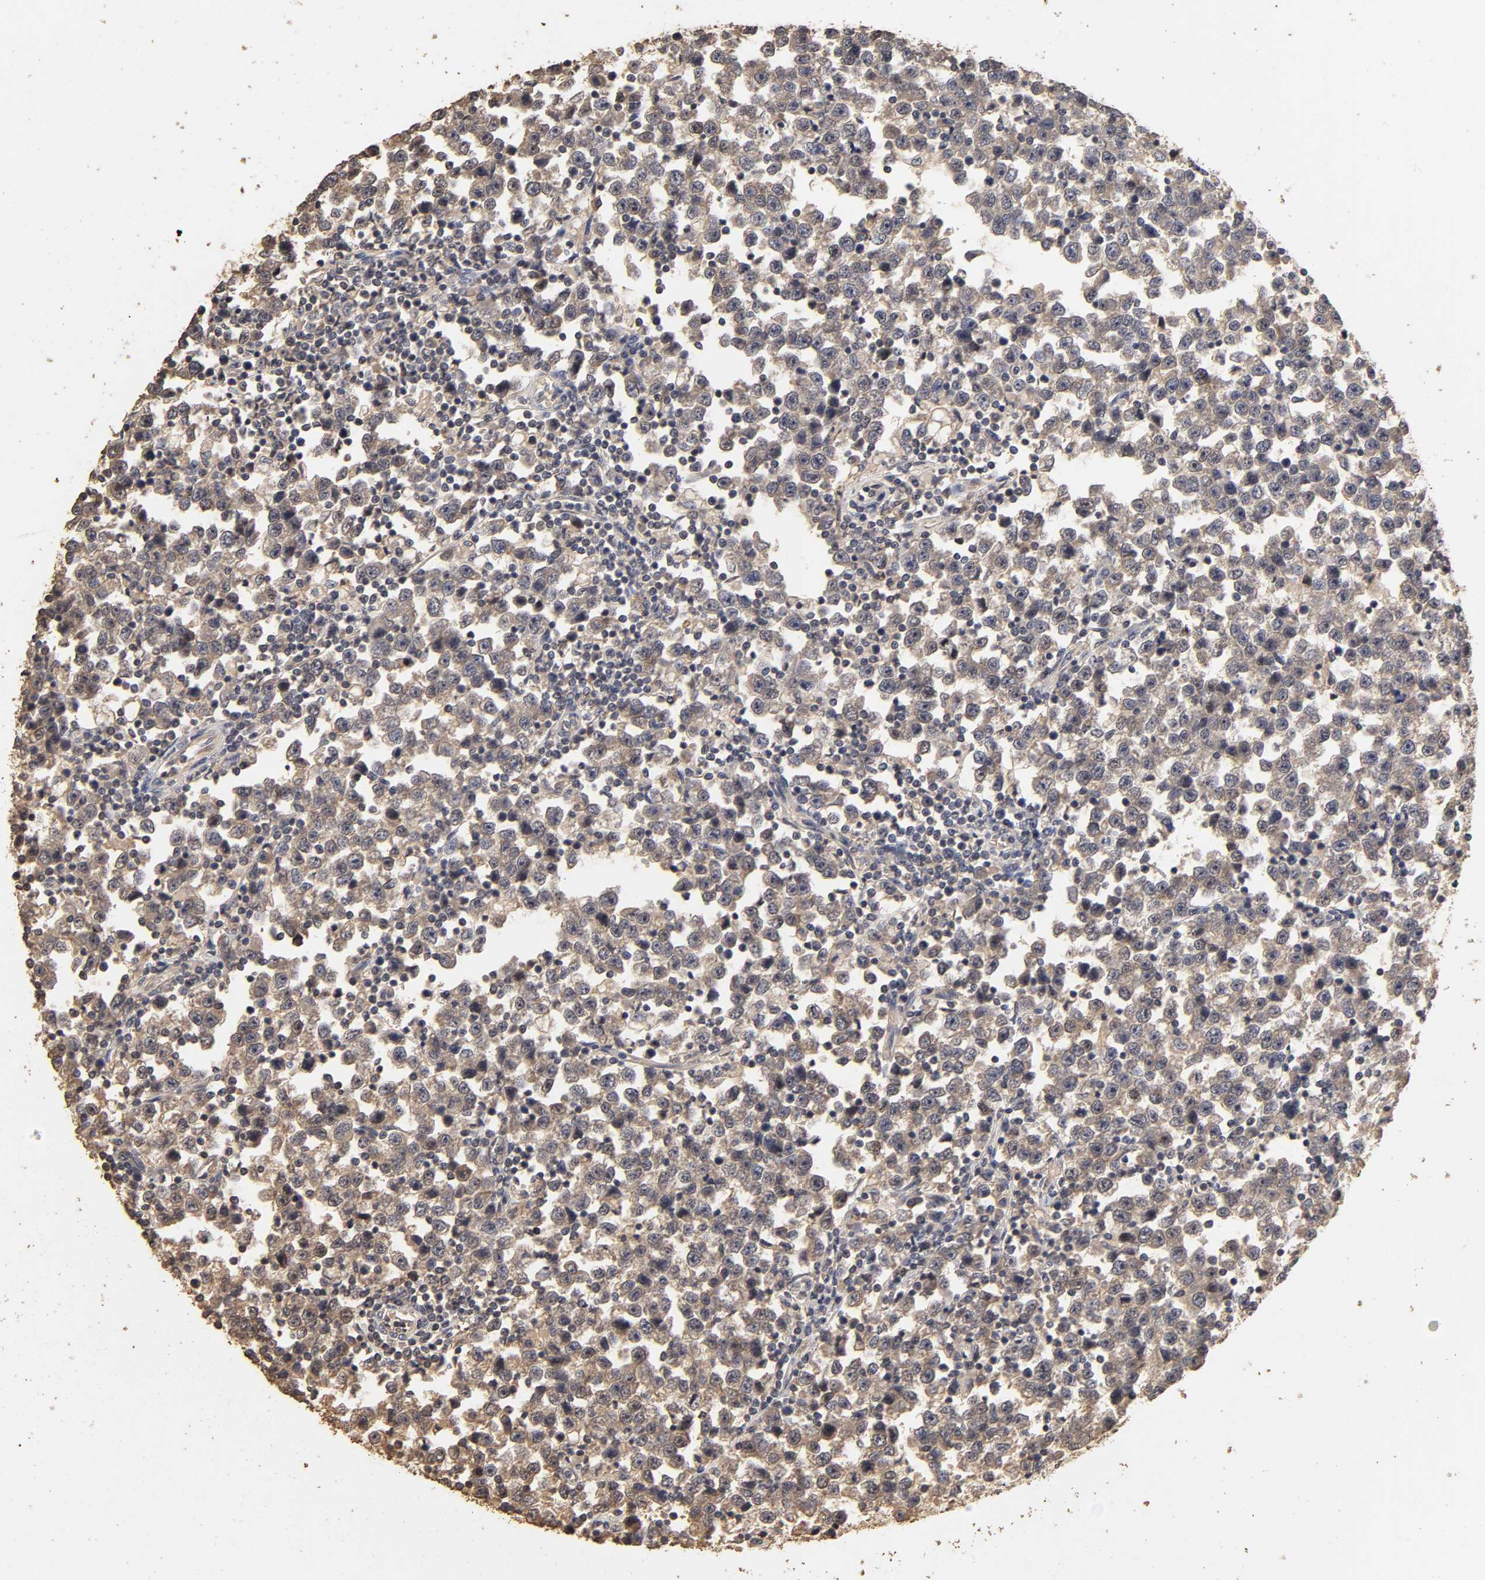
{"staining": {"intensity": "weak", "quantity": ">75%", "location": "cytoplasmic/membranous"}, "tissue": "testis cancer", "cell_type": "Tumor cells", "image_type": "cancer", "snomed": [{"axis": "morphology", "description": "Seminoma, NOS"}, {"axis": "topography", "description": "Testis"}], "caption": "Testis seminoma stained with immunohistochemistry reveals weak cytoplasmic/membranous expression in approximately >75% of tumor cells.", "gene": "VSIG4", "patient": {"sex": "male", "age": 43}}